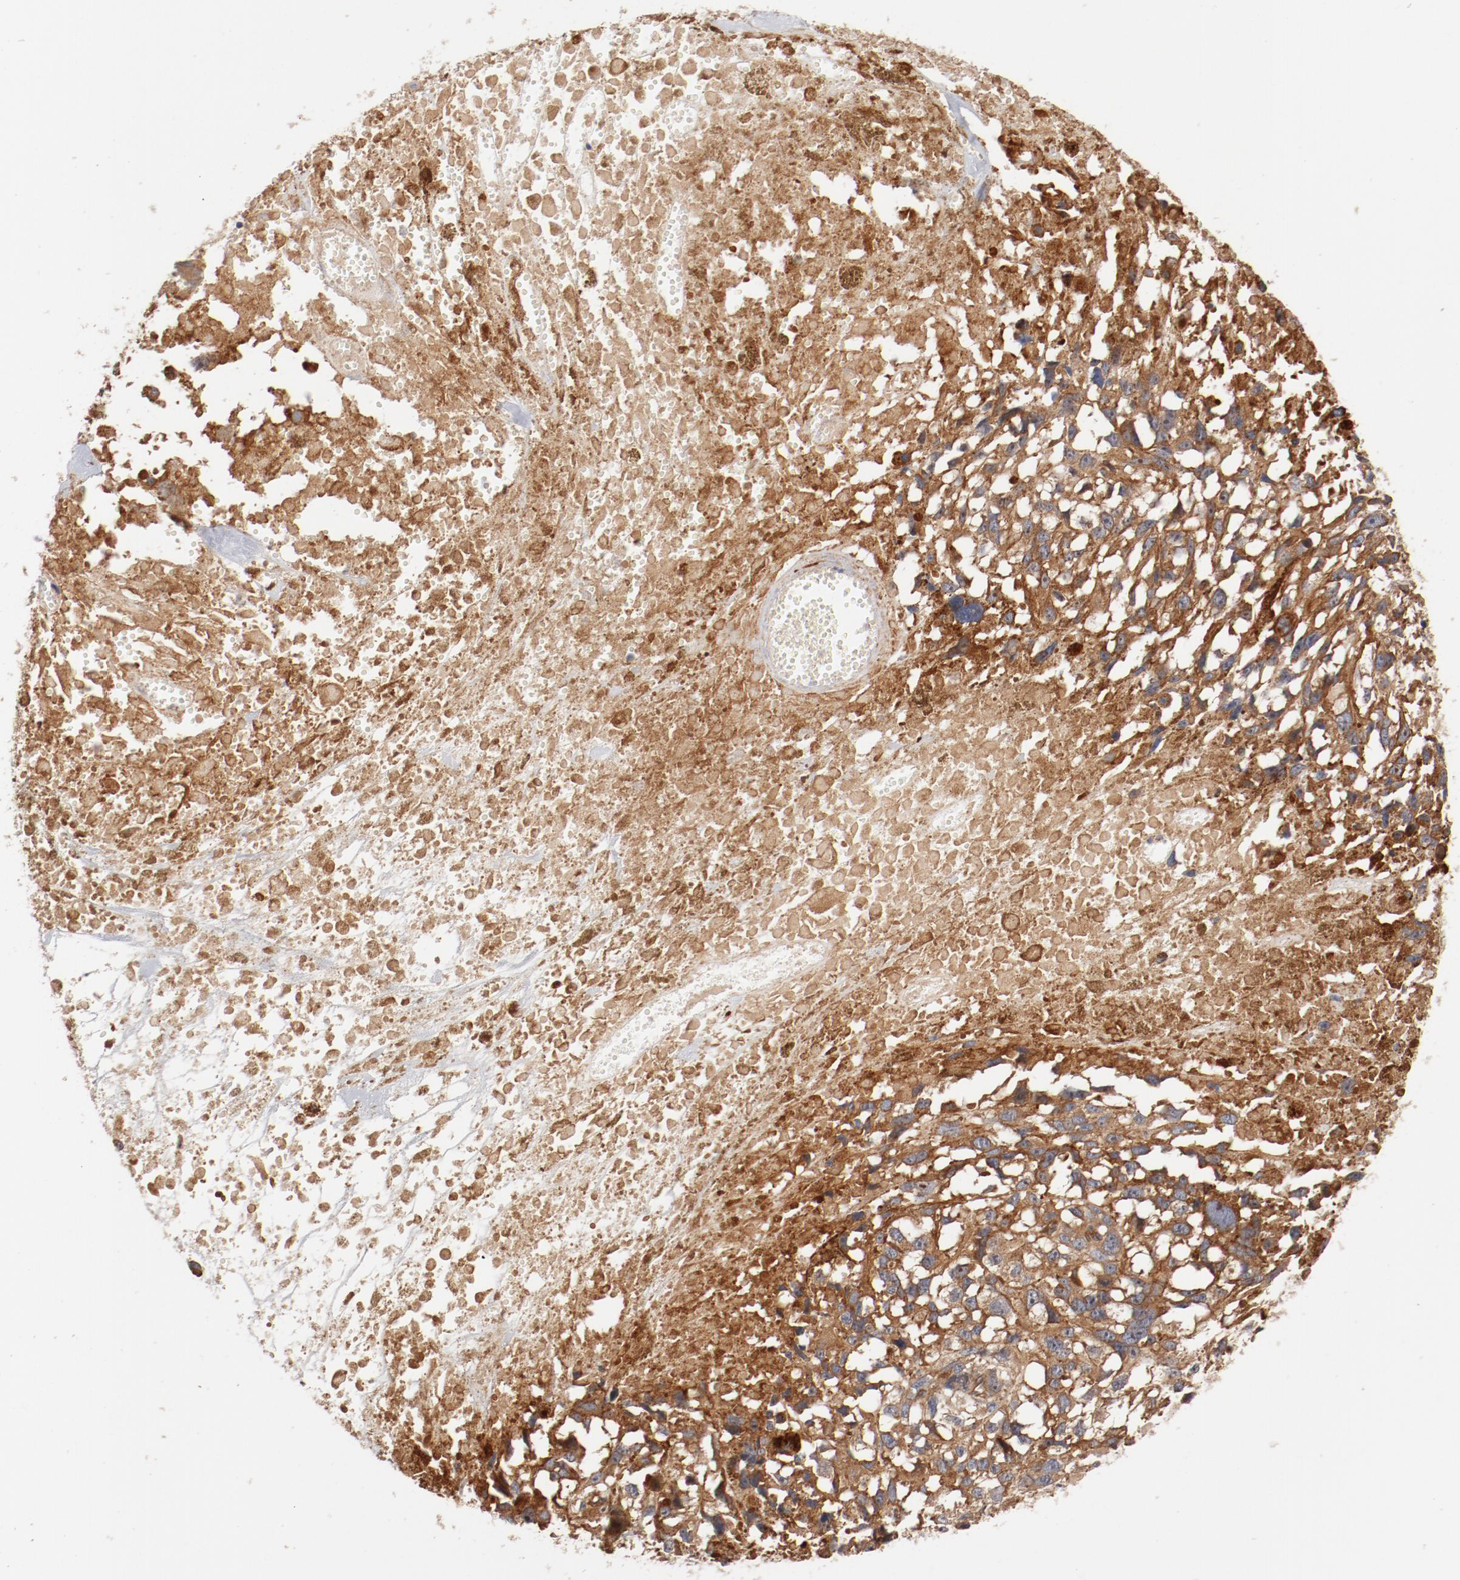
{"staining": {"intensity": "moderate", "quantity": ">75%", "location": "cytoplasmic/membranous"}, "tissue": "melanoma", "cell_type": "Tumor cells", "image_type": "cancer", "snomed": [{"axis": "morphology", "description": "Malignant melanoma, Metastatic site"}, {"axis": "topography", "description": "Lymph node"}], "caption": "Moderate cytoplasmic/membranous expression for a protein is identified in approximately >75% of tumor cells of melanoma using immunohistochemistry (IHC).", "gene": "PITPNM2", "patient": {"sex": "male", "age": 59}}